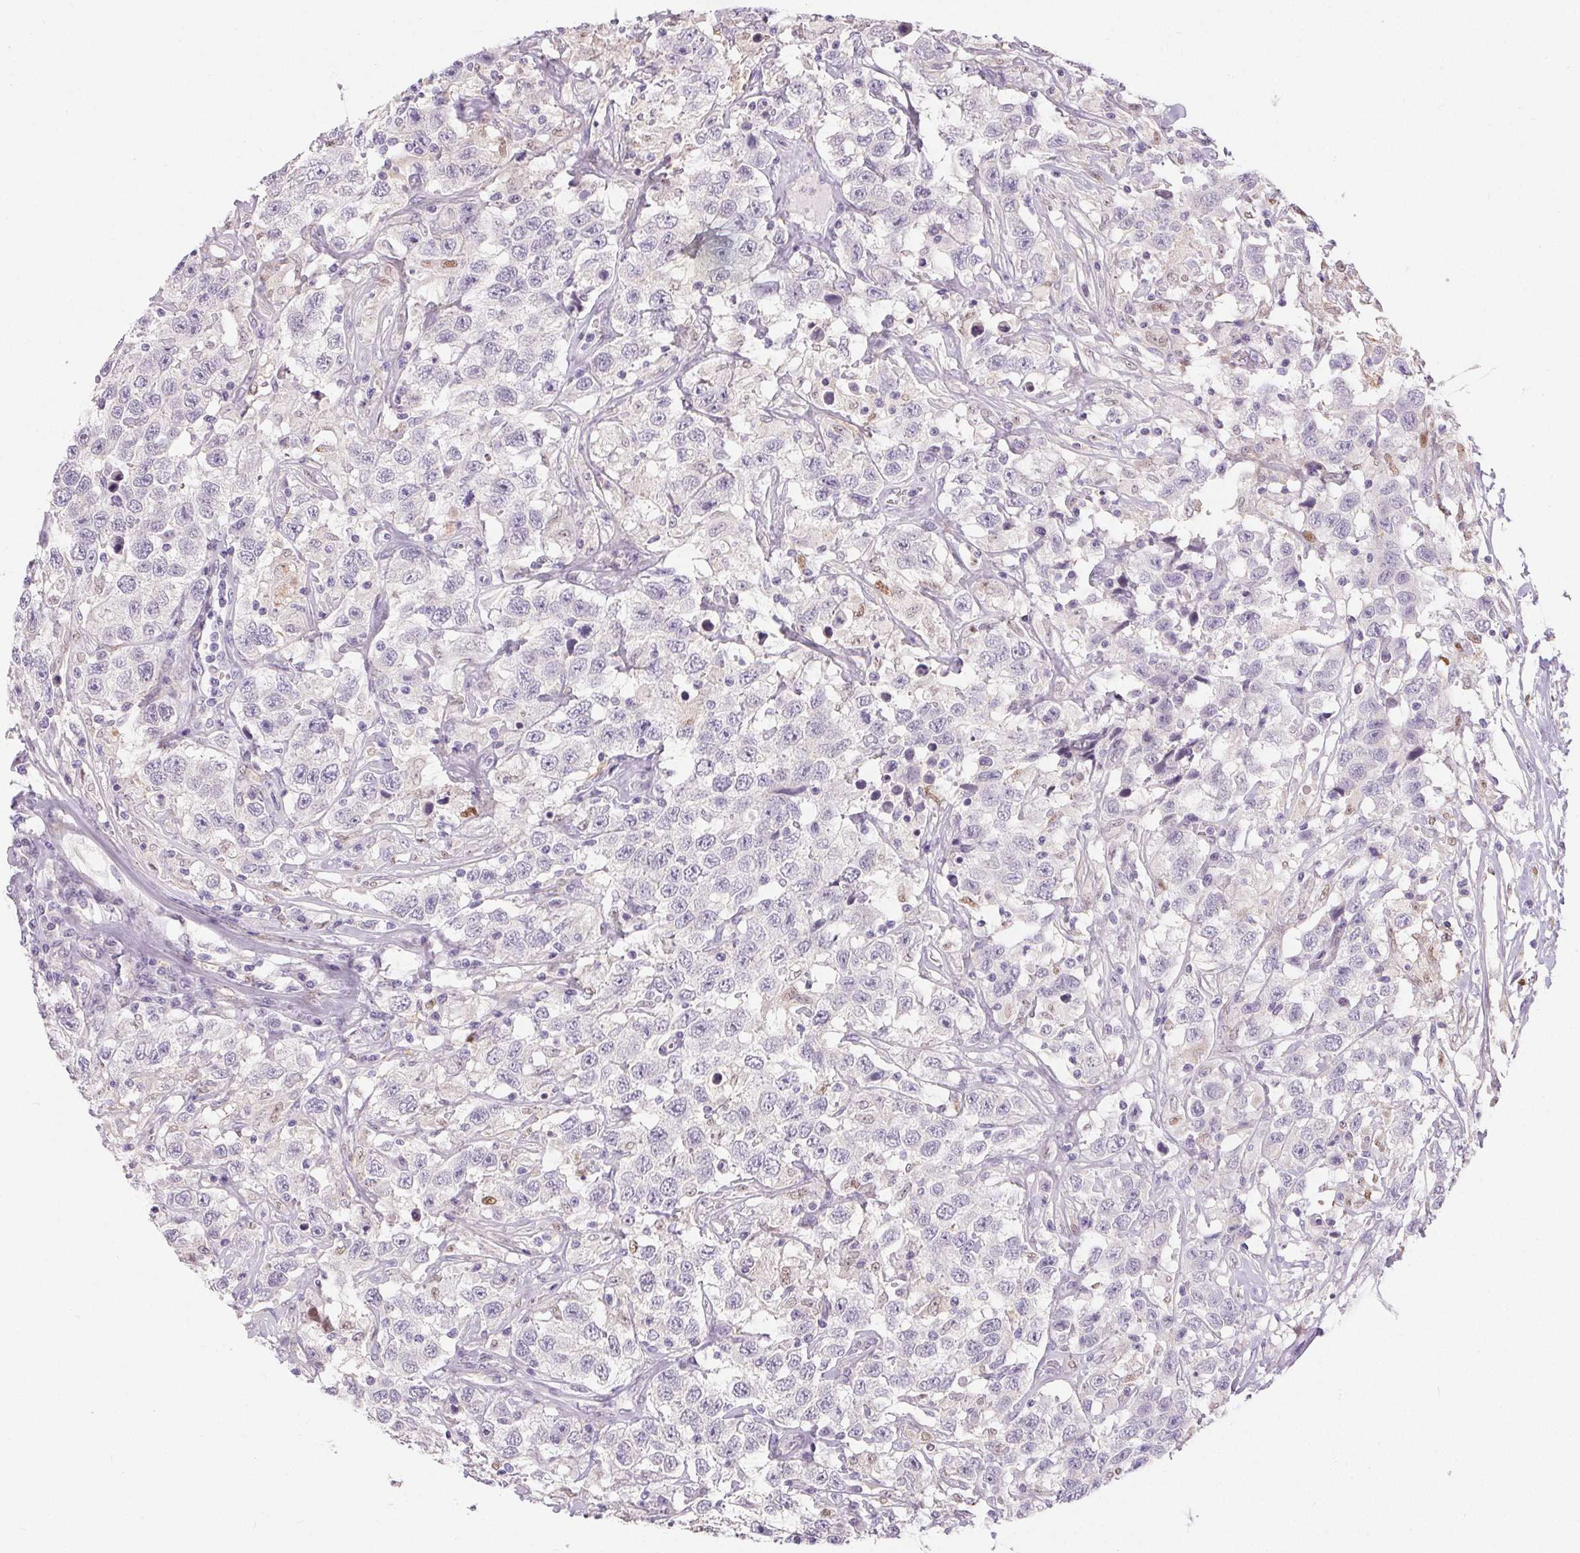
{"staining": {"intensity": "negative", "quantity": "none", "location": "none"}, "tissue": "testis cancer", "cell_type": "Tumor cells", "image_type": "cancer", "snomed": [{"axis": "morphology", "description": "Seminoma, NOS"}, {"axis": "topography", "description": "Testis"}], "caption": "High magnification brightfield microscopy of testis cancer (seminoma) stained with DAB (3,3'-diaminobenzidine) (brown) and counterstained with hematoxylin (blue): tumor cells show no significant staining. Nuclei are stained in blue.", "gene": "RPGRIP1", "patient": {"sex": "male", "age": 41}}